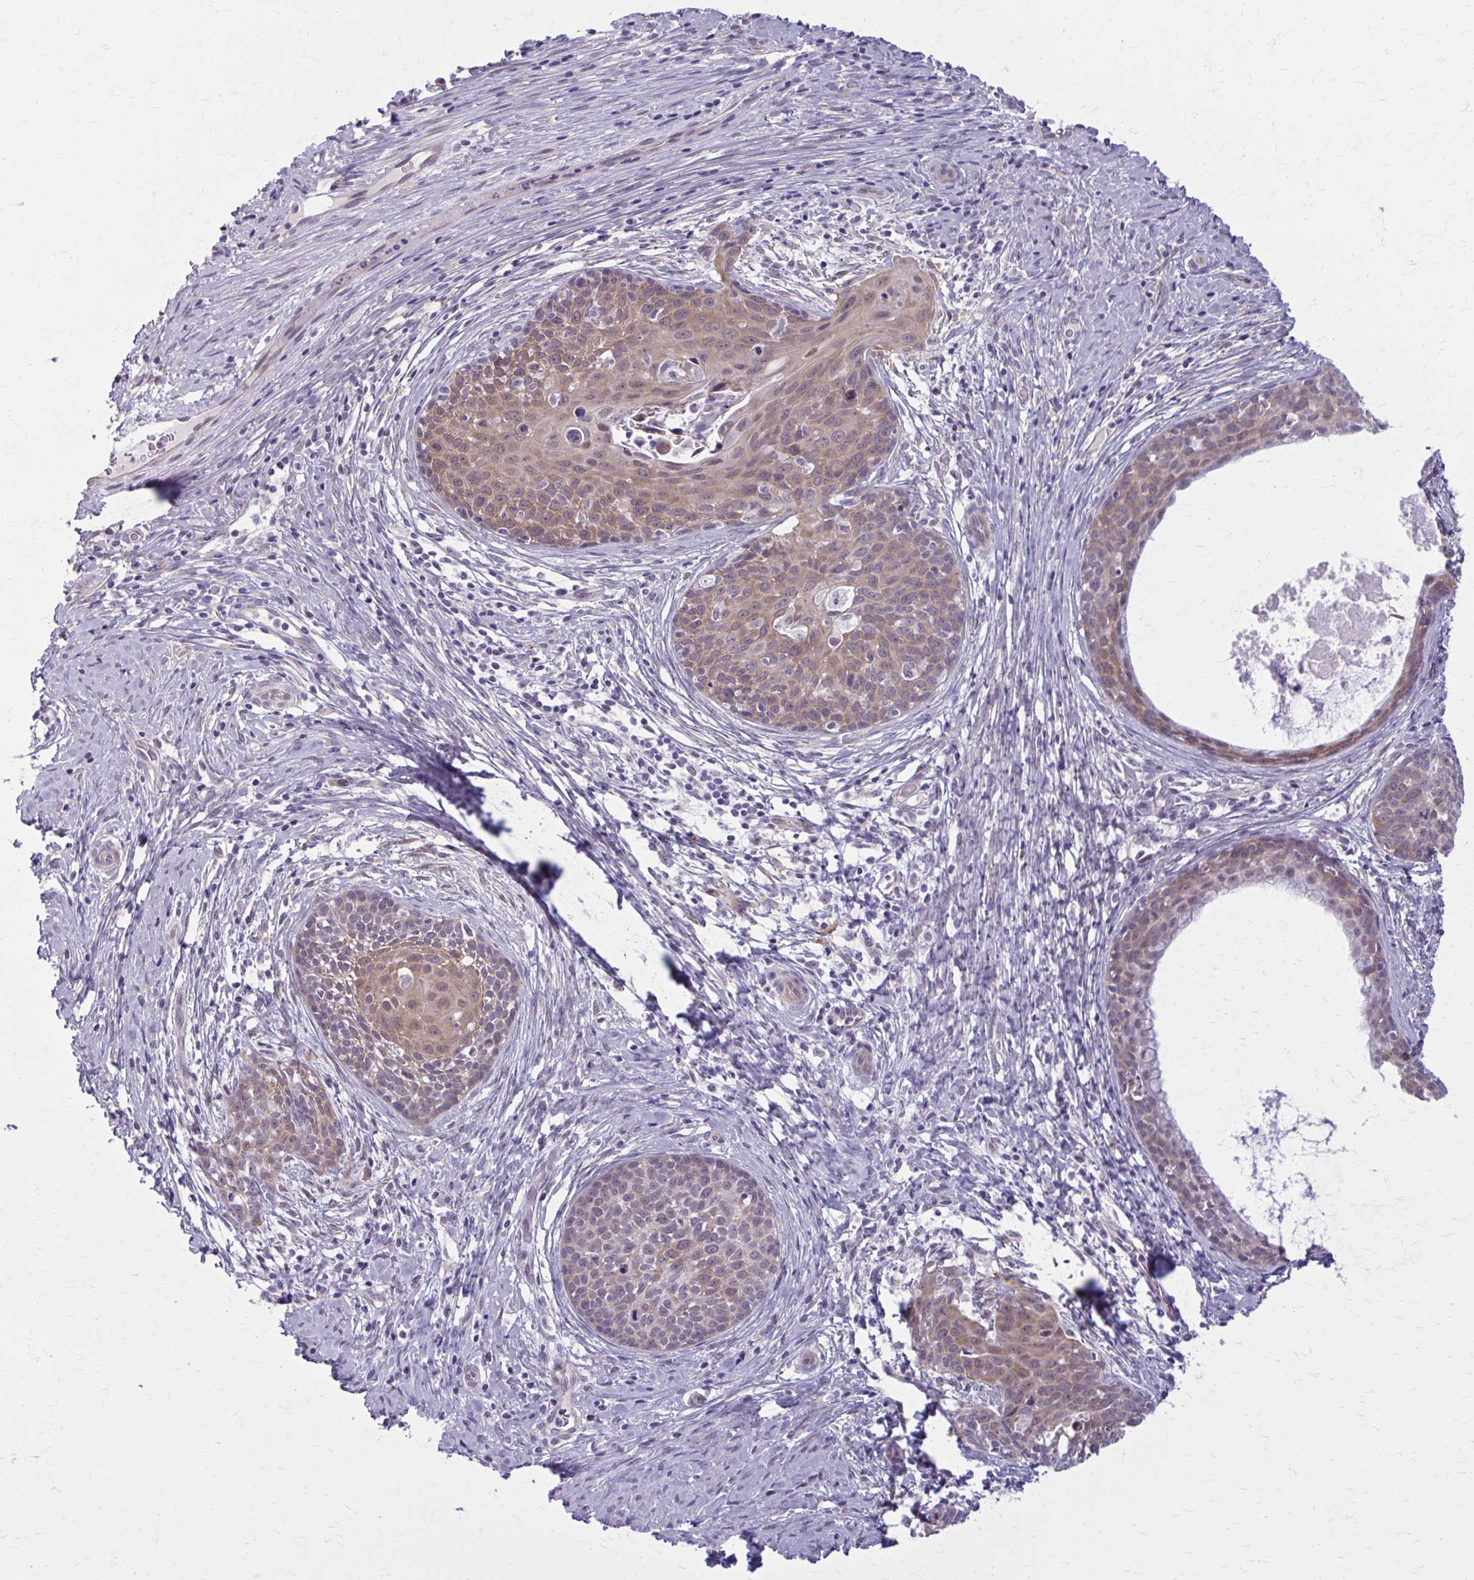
{"staining": {"intensity": "weak", "quantity": "25%-75%", "location": "cytoplasmic/membranous"}, "tissue": "cervical cancer", "cell_type": "Tumor cells", "image_type": "cancer", "snomed": [{"axis": "morphology", "description": "Squamous cell carcinoma, NOS"}, {"axis": "morphology", "description": "Adenocarcinoma, NOS"}, {"axis": "topography", "description": "Cervix"}], "caption": "Immunohistochemistry (IHC) staining of cervical cancer, which demonstrates low levels of weak cytoplasmic/membranous staining in approximately 25%-75% of tumor cells indicating weak cytoplasmic/membranous protein staining. The staining was performed using DAB (3,3'-diaminobenzidine) (brown) for protein detection and nuclei were counterstained in hematoxylin (blue).", "gene": "NUMBL", "patient": {"sex": "female", "age": 52}}